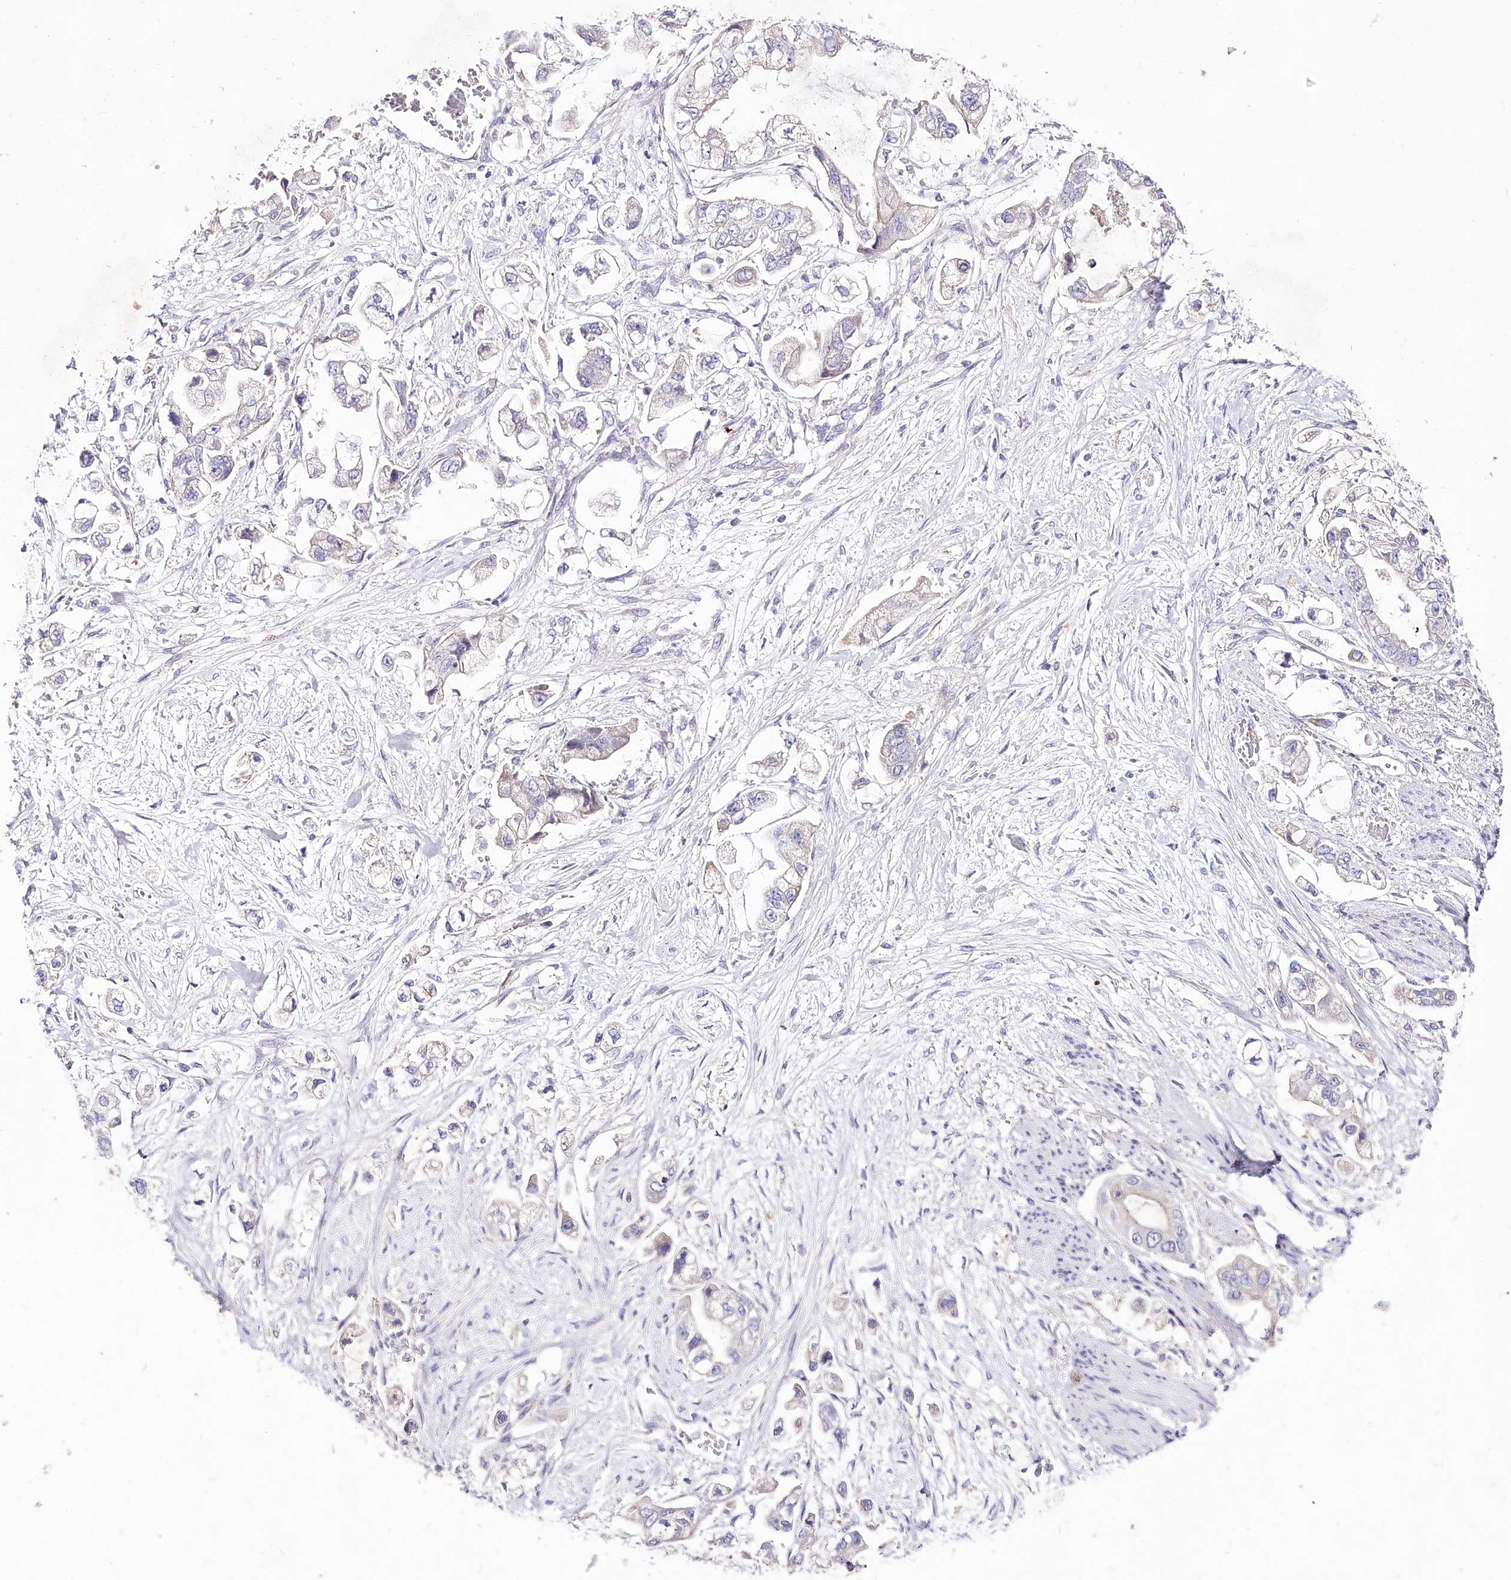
{"staining": {"intensity": "negative", "quantity": "none", "location": "none"}, "tissue": "stomach cancer", "cell_type": "Tumor cells", "image_type": "cancer", "snomed": [{"axis": "morphology", "description": "Adenocarcinoma, NOS"}, {"axis": "topography", "description": "Stomach"}], "caption": "High power microscopy histopathology image of an IHC image of stomach cancer (adenocarcinoma), revealing no significant positivity in tumor cells.", "gene": "LRRC14B", "patient": {"sex": "male", "age": 62}}